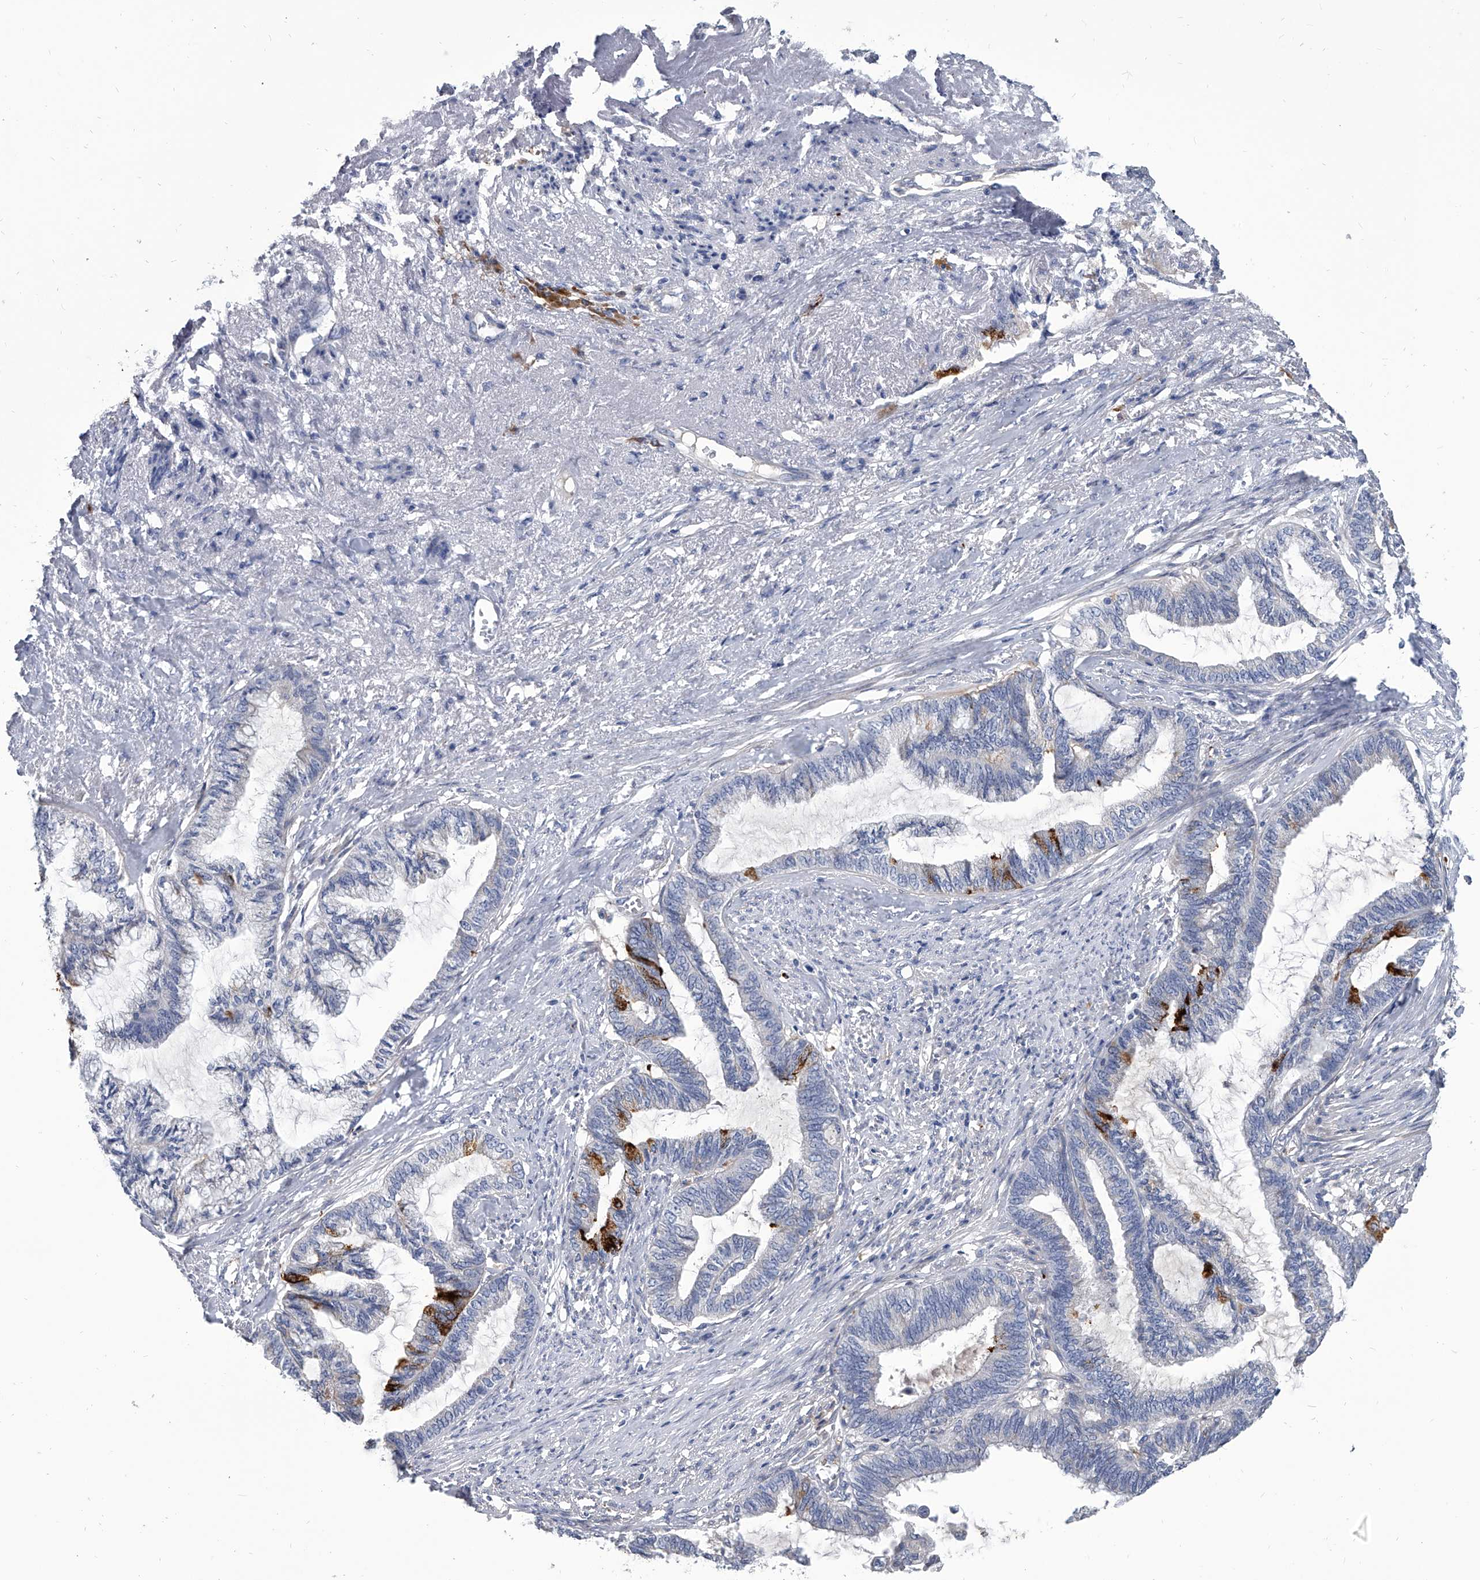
{"staining": {"intensity": "moderate", "quantity": "<25%", "location": "cytoplasmic/membranous"}, "tissue": "endometrial cancer", "cell_type": "Tumor cells", "image_type": "cancer", "snomed": [{"axis": "morphology", "description": "Adenocarcinoma, NOS"}, {"axis": "topography", "description": "Endometrium"}], "caption": "Endometrial adenocarcinoma stained with a brown dye displays moderate cytoplasmic/membranous positive expression in about <25% of tumor cells.", "gene": "SPP1", "patient": {"sex": "female", "age": 86}}